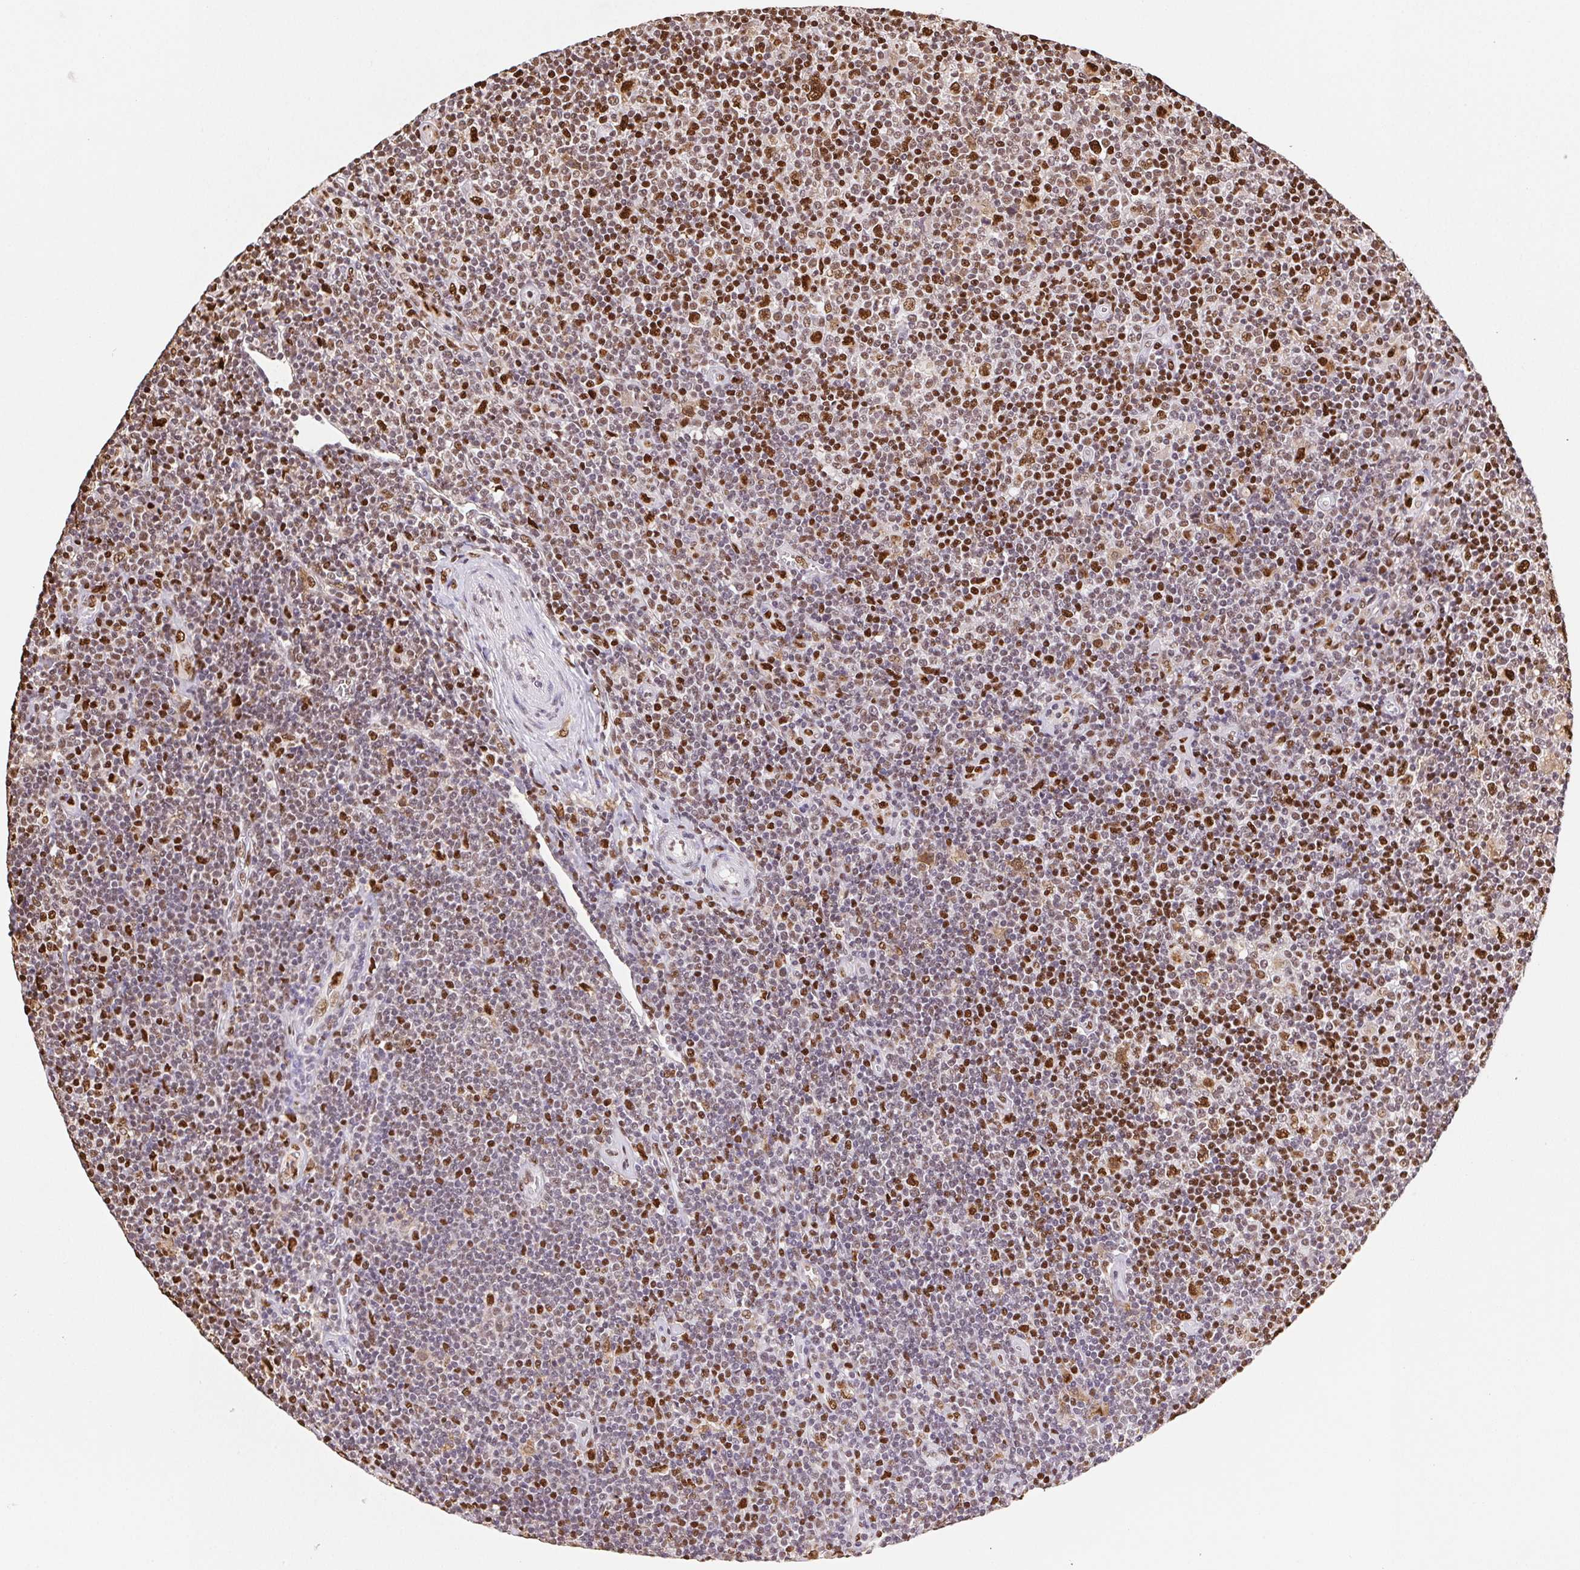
{"staining": {"intensity": "moderate", "quantity": "25%-75%", "location": "cytoplasmic/membranous,nuclear"}, "tissue": "lymphoma", "cell_type": "Tumor cells", "image_type": "cancer", "snomed": [{"axis": "morphology", "description": "Hodgkin's disease, NOS"}, {"axis": "topography", "description": "Lymph node"}], "caption": "The micrograph reveals a brown stain indicating the presence of a protein in the cytoplasmic/membranous and nuclear of tumor cells in Hodgkin's disease. (brown staining indicates protein expression, while blue staining denotes nuclei).", "gene": "SET", "patient": {"sex": "male", "age": 40}}